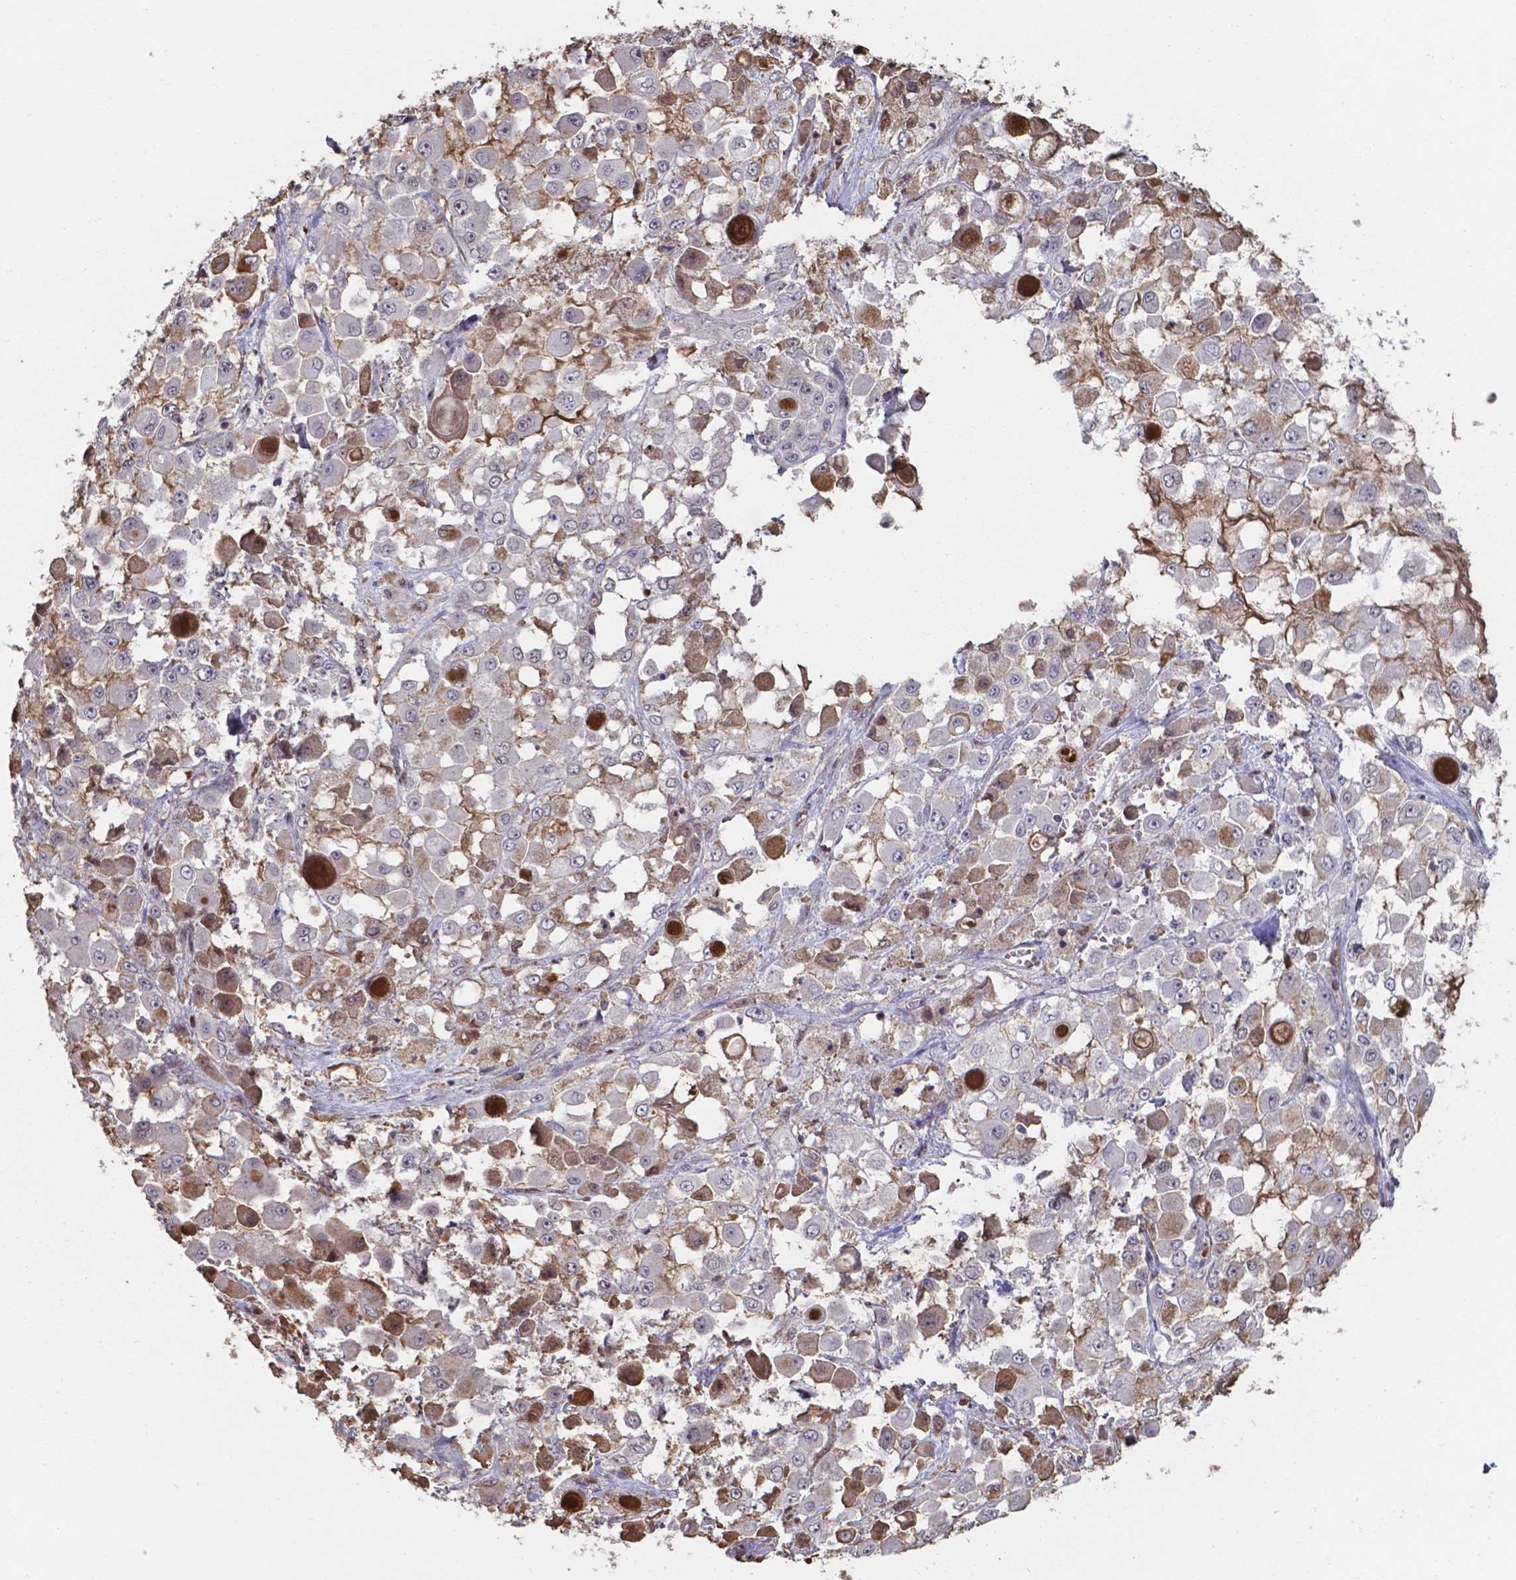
{"staining": {"intensity": "moderate", "quantity": "25%-75%", "location": "cytoplasmic/membranous"}, "tissue": "stomach cancer", "cell_type": "Tumor cells", "image_type": "cancer", "snomed": [{"axis": "morphology", "description": "Adenocarcinoma, NOS"}, {"axis": "topography", "description": "Stomach"}], "caption": "Tumor cells display moderate cytoplasmic/membranous staining in approximately 25%-75% of cells in stomach cancer.", "gene": "SERPINA1", "patient": {"sex": "female", "age": 76}}